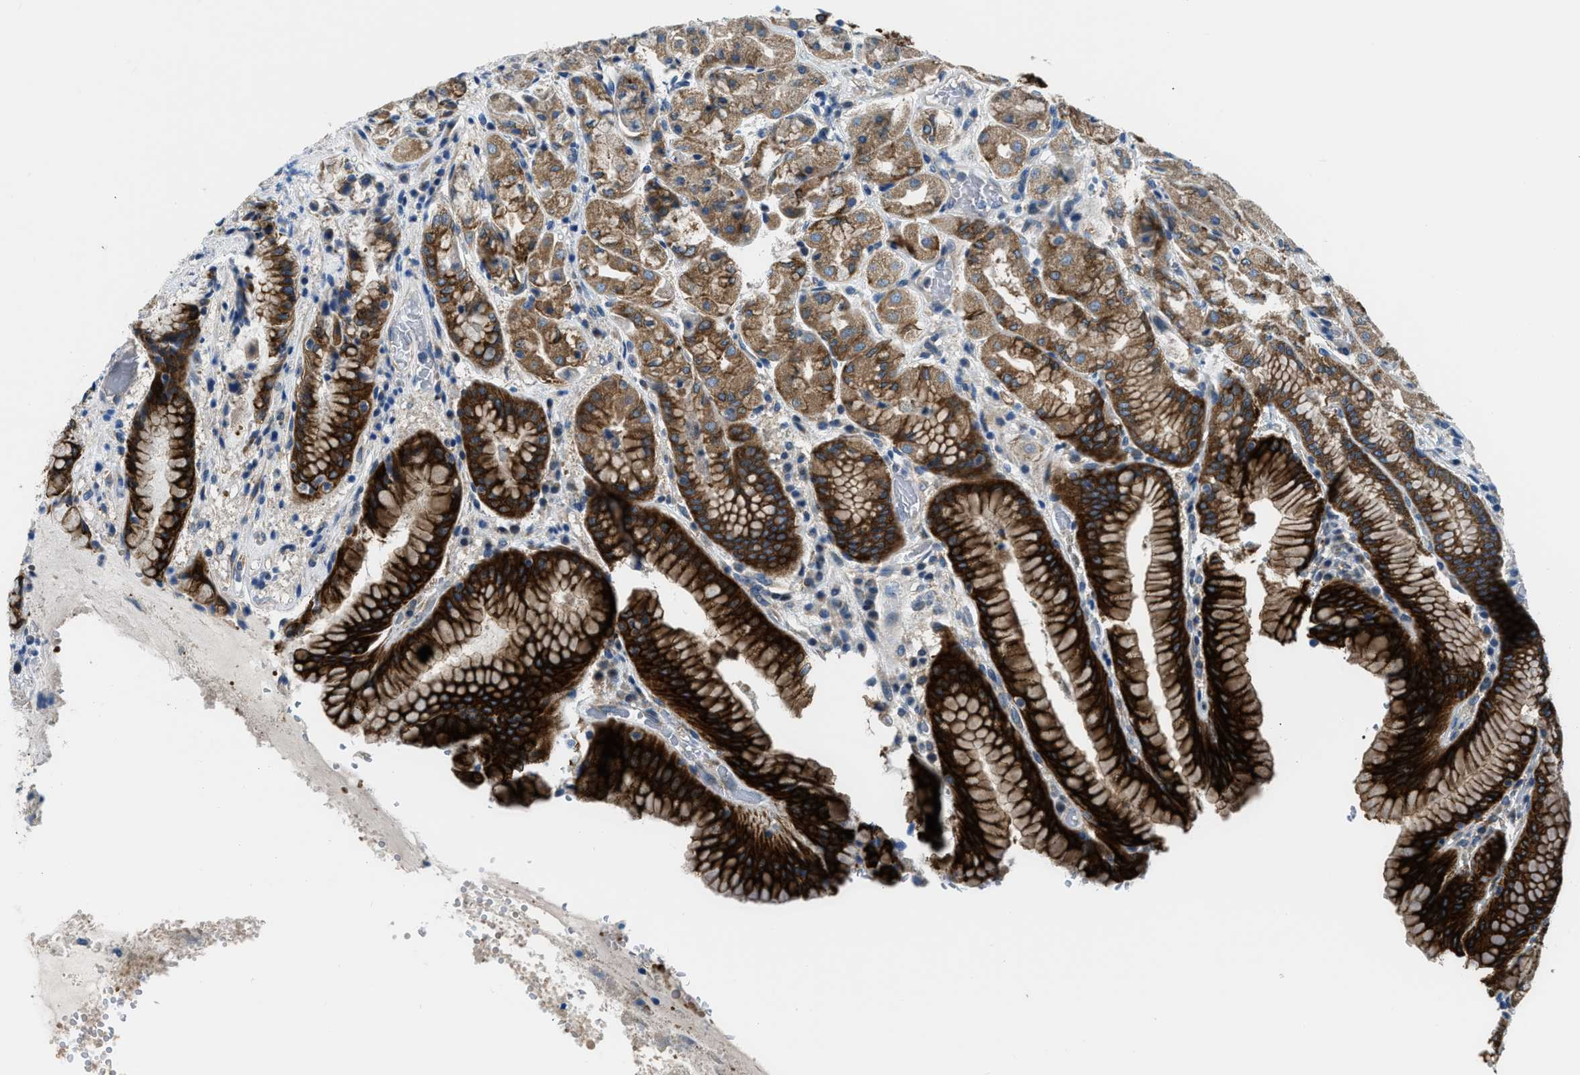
{"staining": {"intensity": "strong", "quantity": ">75%", "location": "cytoplasmic/membranous"}, "tissue": "stomach", "cell_type": "Glandular cells", "image_type": "normal", "snomed": [{"axis": "morphology", "description": "Normal tissue, NOS"}, {"axis": "topography", "description": "Stomach"}, {"axis": "topography", "description": "Stomach, lower"}], "caption": "Immunohistochemistry histopathology image of unremarkable stomach: human stomach stained using immunohistochemistry (IHC) exhibits high levels of strong protein expression localized specifically in the cytoplasmic/membranous of glandular cells, appearing as a cytoplasmic/membranous brown color.", "gene": "LPIN2", "patient": {"sex": "female", "age": 56}}